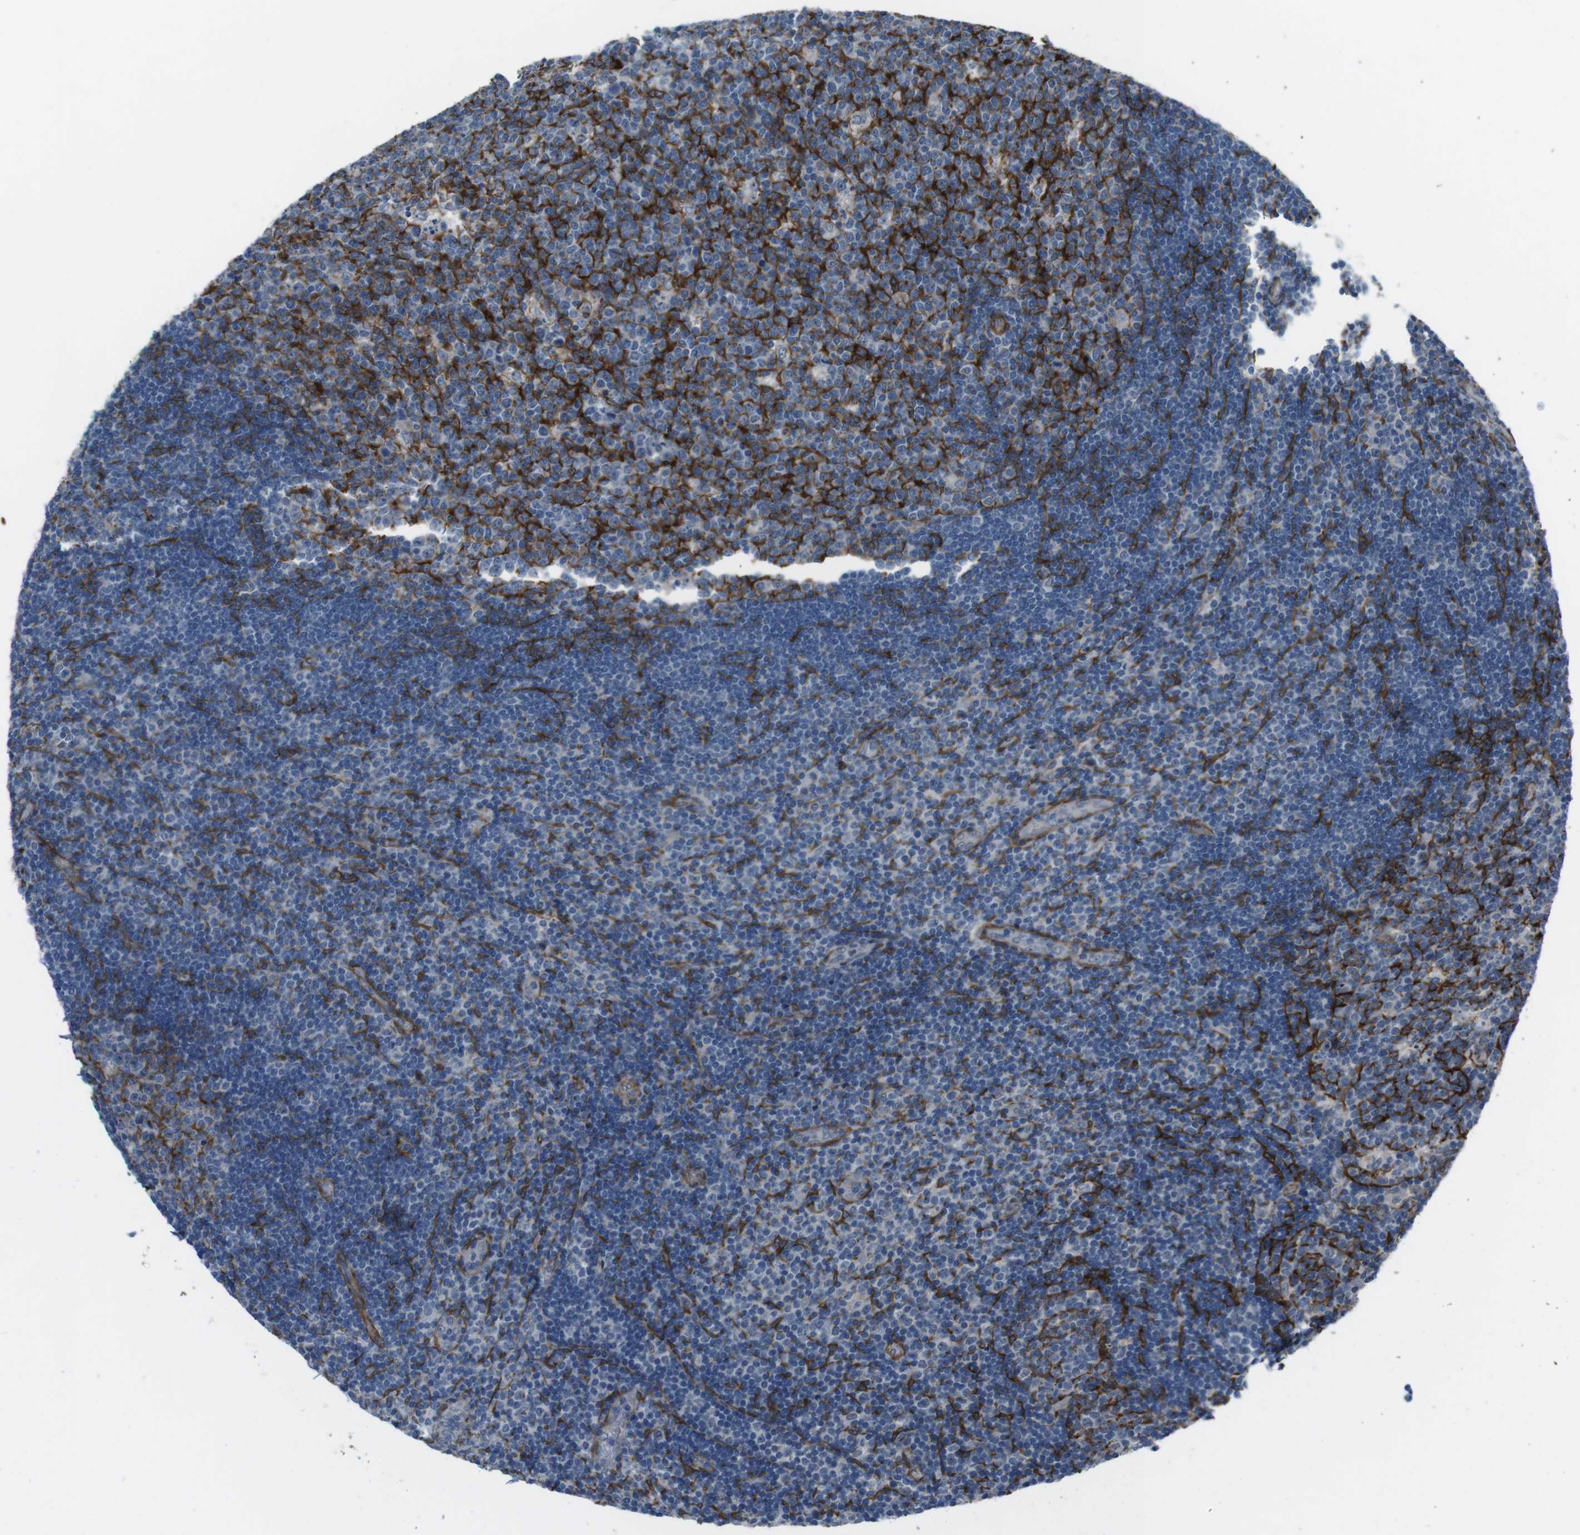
{"staining": {"intensity": "moderate", "quantity": "<25%", "location": "cytoplasmic/membranous"}, "tissue": "lymph node", "cell_type": "Germinal center cells", "image_type": "normal", "snomed": [{"axis": "morphology", "description": "Normal tissue, NOS"}, {"axis": "topography", "description": "Lymph node"}, {"axis": "topography", "description": "Salivary gland"}], "caption": "Protein staining of unremarkable lymph node shows moderate cytoplasmic/membranous staining in approximately <25% of germinal center cells.", "gene": "ANK2", "patient": {"sex": "male", "age": 8}}